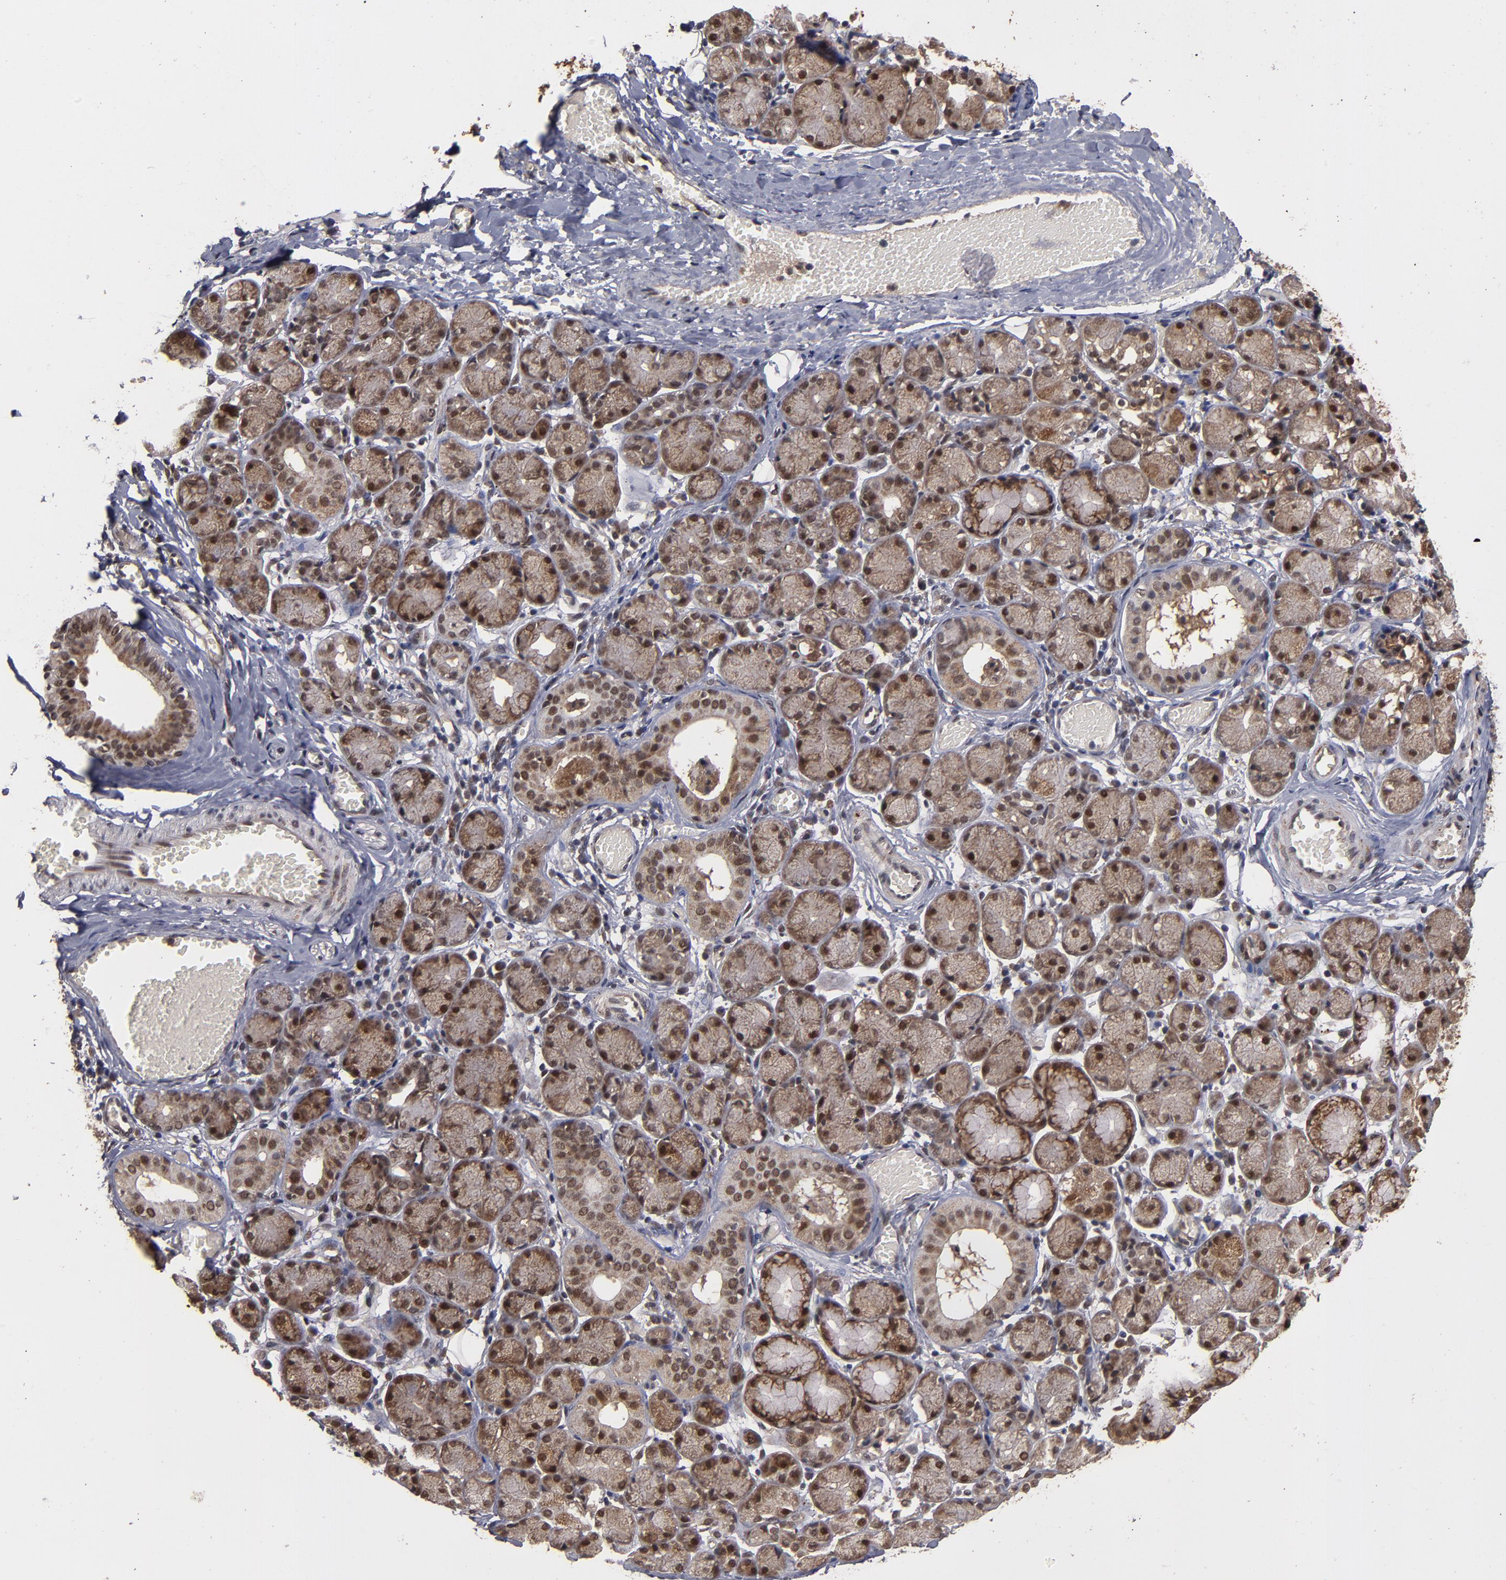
{"staining": {"intensity": "moderate", "quantity": ">75%", "location": "cytoplasmic/membranous,nuclear"}, "tissue": "salivary gland", "cell_type": "Glandular cells", "image_type": "normal", "snomed": [{"axis": "morphology", "description": "Normal tissue, NOS"}, {"axis": "topography", "description": "Salivary gland"}], "caption": "Normal salivary gland reveals moderate cytoplasmic/membranous,nuclear positivity in about >75% of glandular cells.", "gene": "CUL5", "patient": {"sex": "female", "age": 24}}